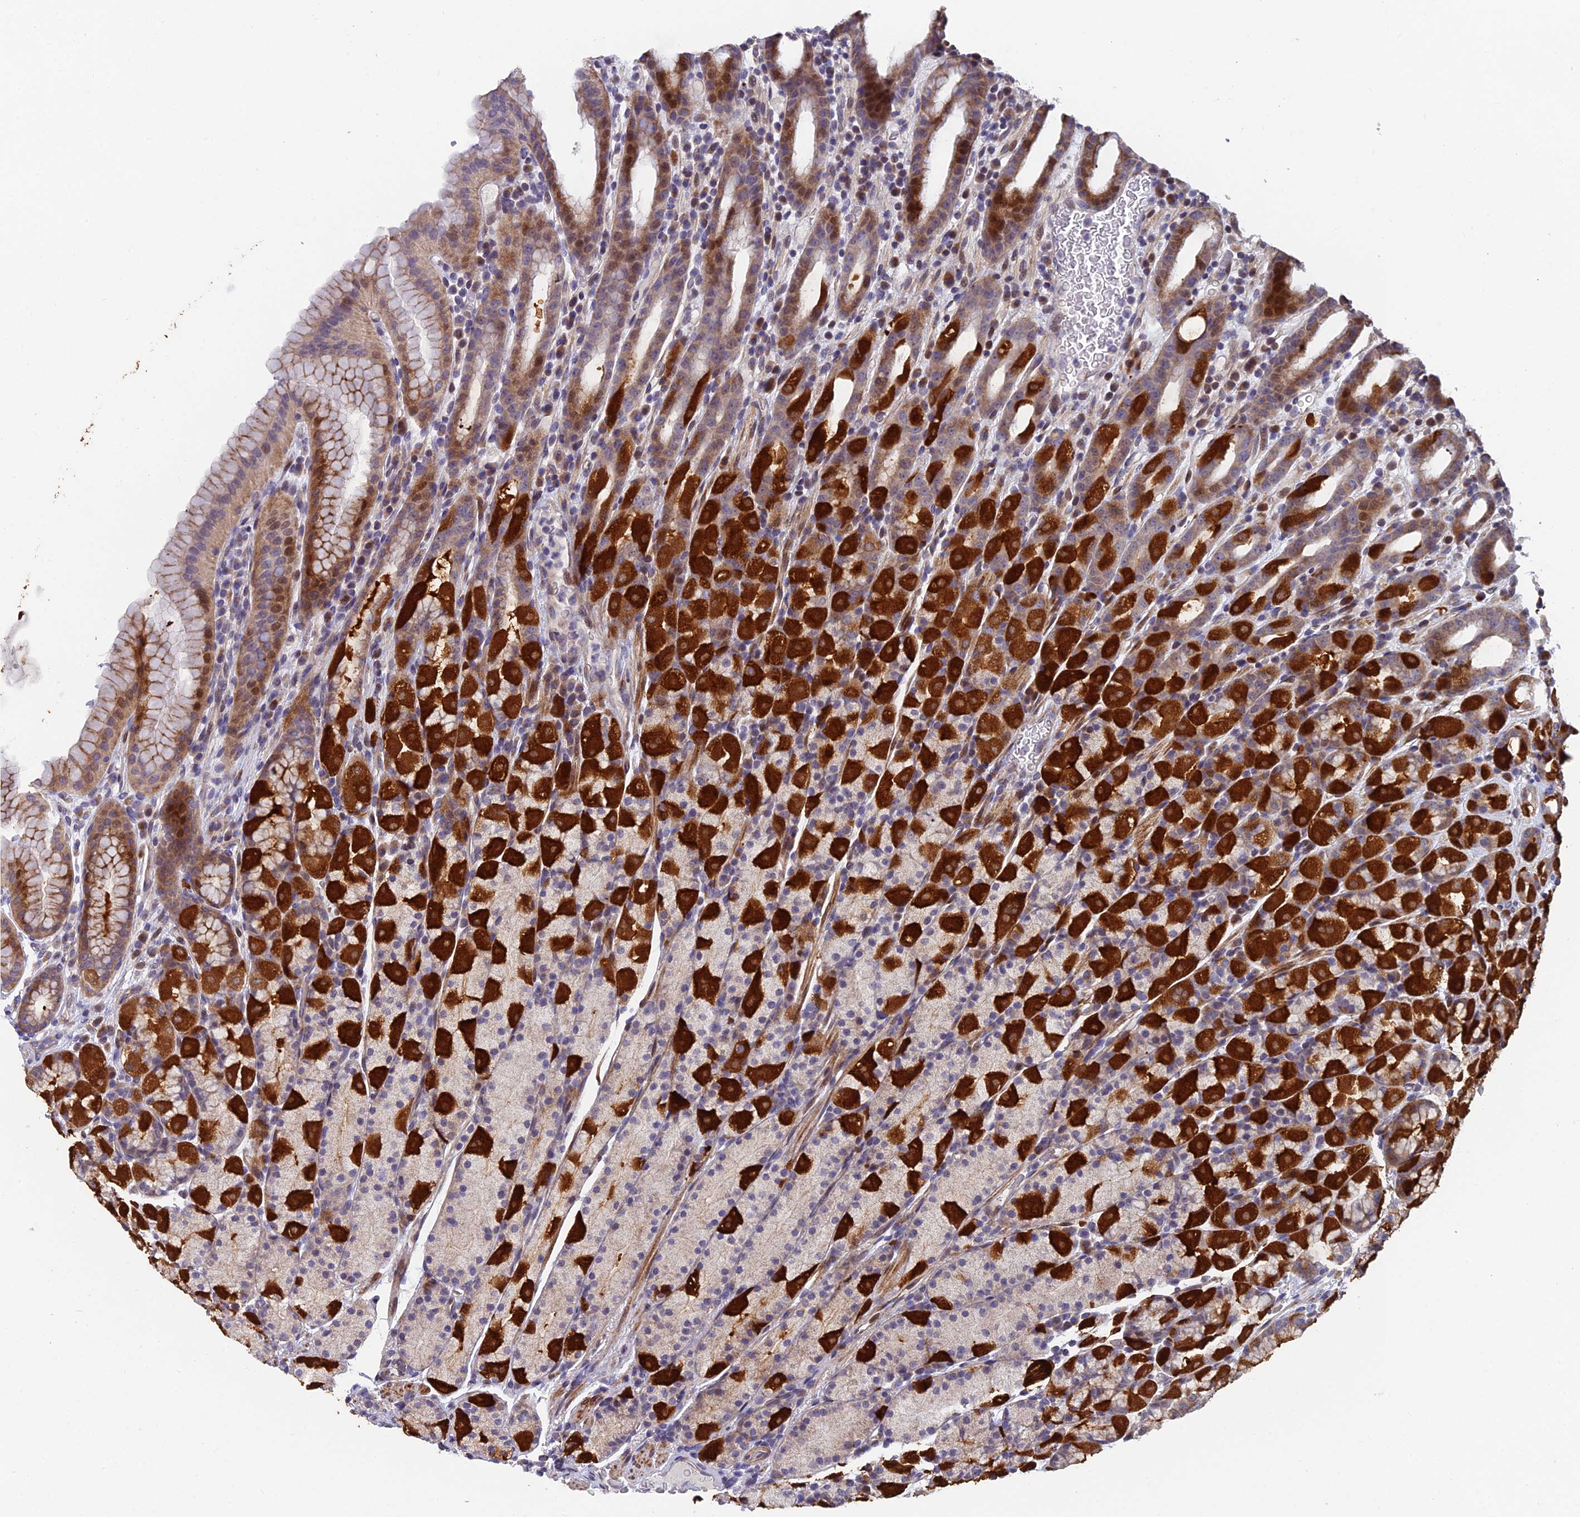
{"staining": {"intensity": "strong", "quantity": "25%-75%", "location": "cytoplasmic/membranous"}, "tissue": "stomach", "cell_type": "Glandular cells", "image_type": "normal", "snomed": [{"axis": "morphology", "description": "Normal tissue, NOS"}, {"axis": "topography", "description": "Stomach, upper"}, {"axis": "topography", "description": "Stomach, lower"}, {"axis": "topography", "description": "Small intestine"}], "caption": "The immunohistochemical stain highlights strong cytoplasmic/membranous expression in glandular cells of unremarkable stomach. (brown staining indicates protein expression, while blue staining denotes nuclei).", "gene": "RAB28", "patient": {"sex": "male", "age": 68}}